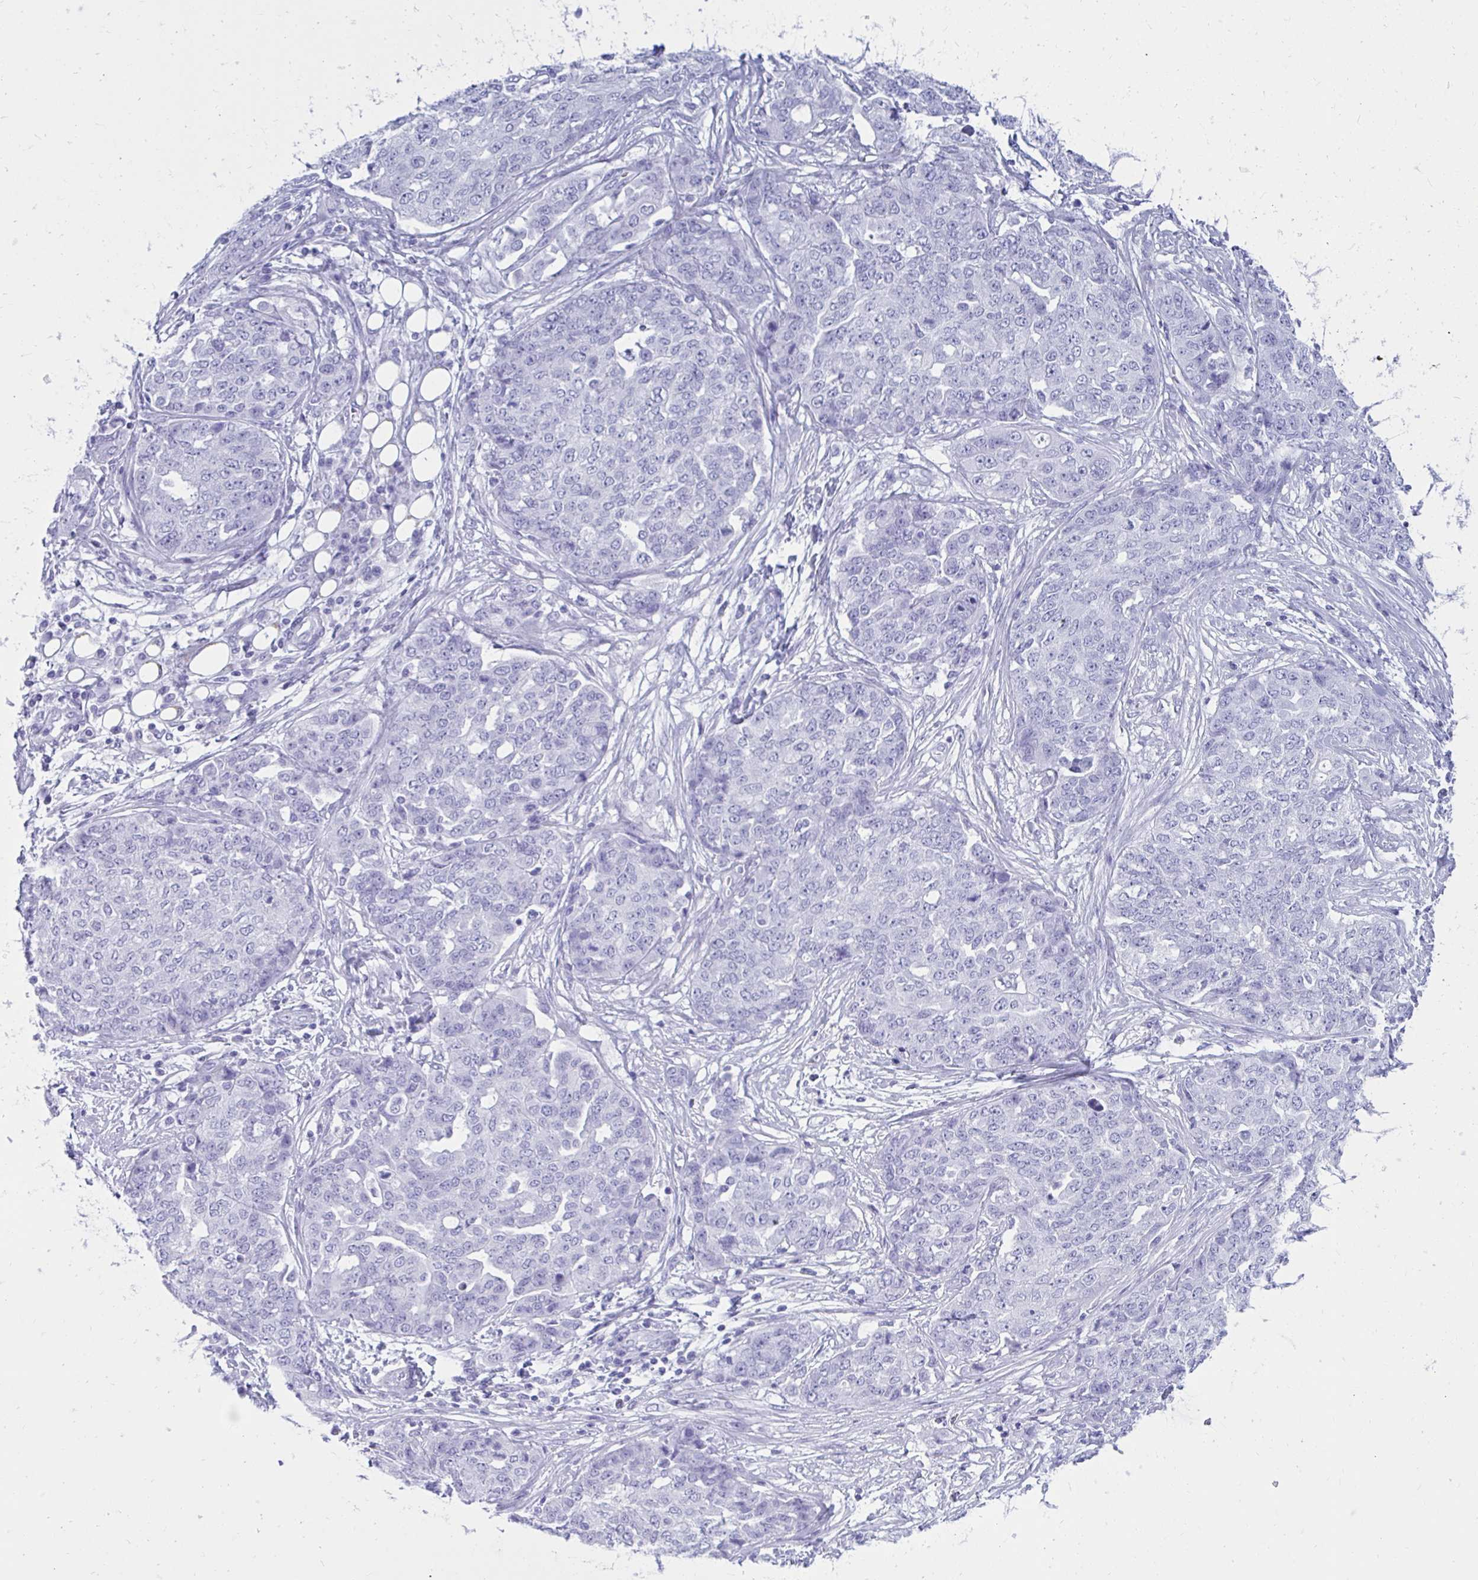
{"staining": {"intensity": "negative", "quantity": "none", "location": "none"}, "tissue": "ovarian cancer", "cell_type": "Tumor cells", "image_type": "cancer", "snomed": [{"axis": "morphology", "description": "Cystadenocarcinoma, serous, NOS"}, {"axis": "topography", "description": "Soft tissue"}, {"axis": "topography", "description": "Ovary"}], "caption": "This is an IHC image of ovarian serous cystadenocarcinoma. There is no positivity in tumor cells.", "gene": "OR10R2", "patient": {"sex": "female", "age": 57}}